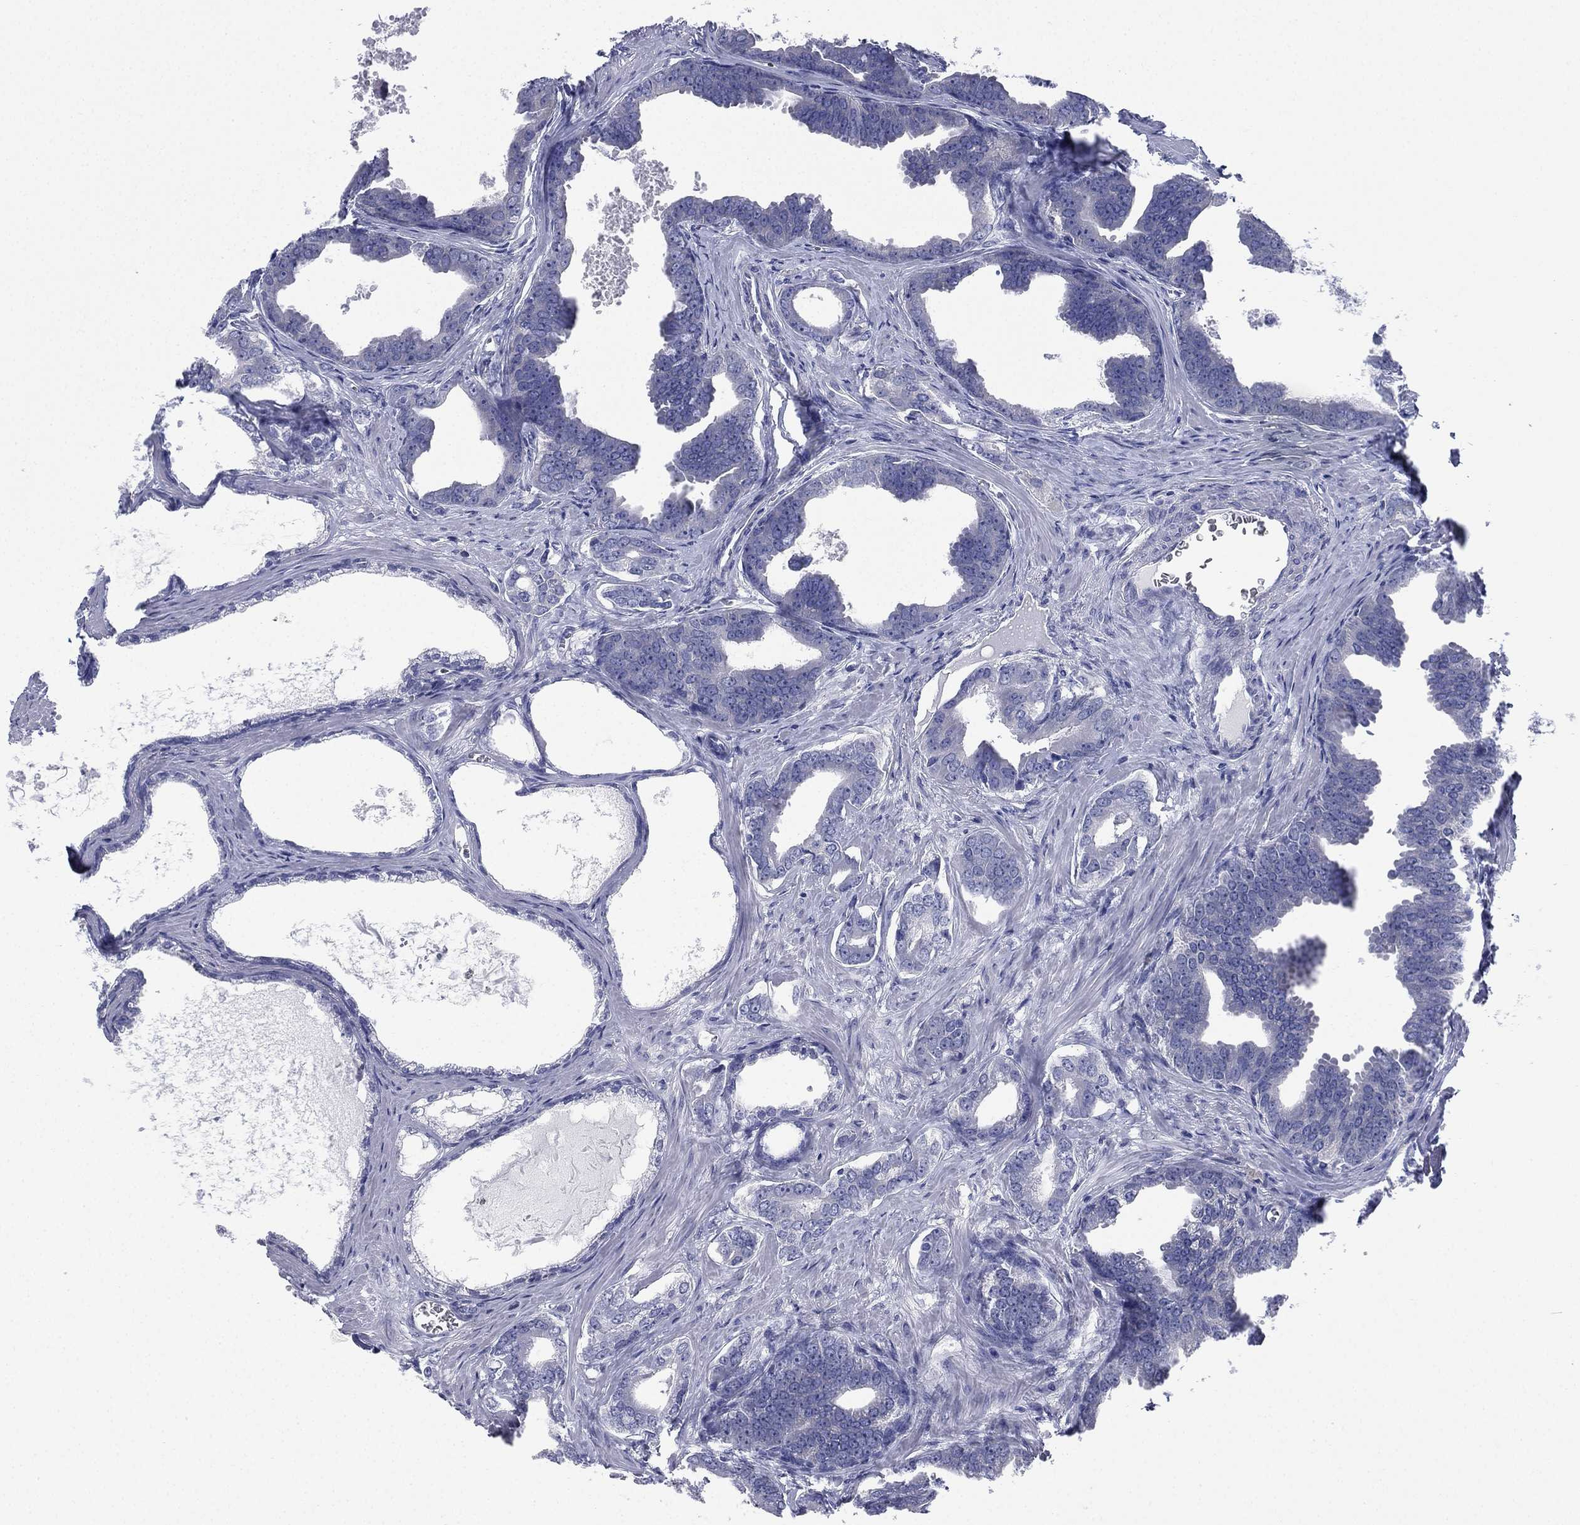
{"staining": {"intensity": "negative", "quantity": "none", "location": "none"}, "tissue": "prostate cancer", "cell_type": "Tumor cells", "image_type": "cancer", "snomed": [{"axis": "morphology", "description": "Adenocarcinoma, NOS"}, {"axis": "topography", "description": "Prostate"}], "caption": "High magnification brightfield microscopy of prostate cancer stained with DAB (brown) and counterstained with hematoxylin (blue): tumor cells show no significant positivity.", "gene": "FCER2", "patient": {"sex": "male", "age": 66}}